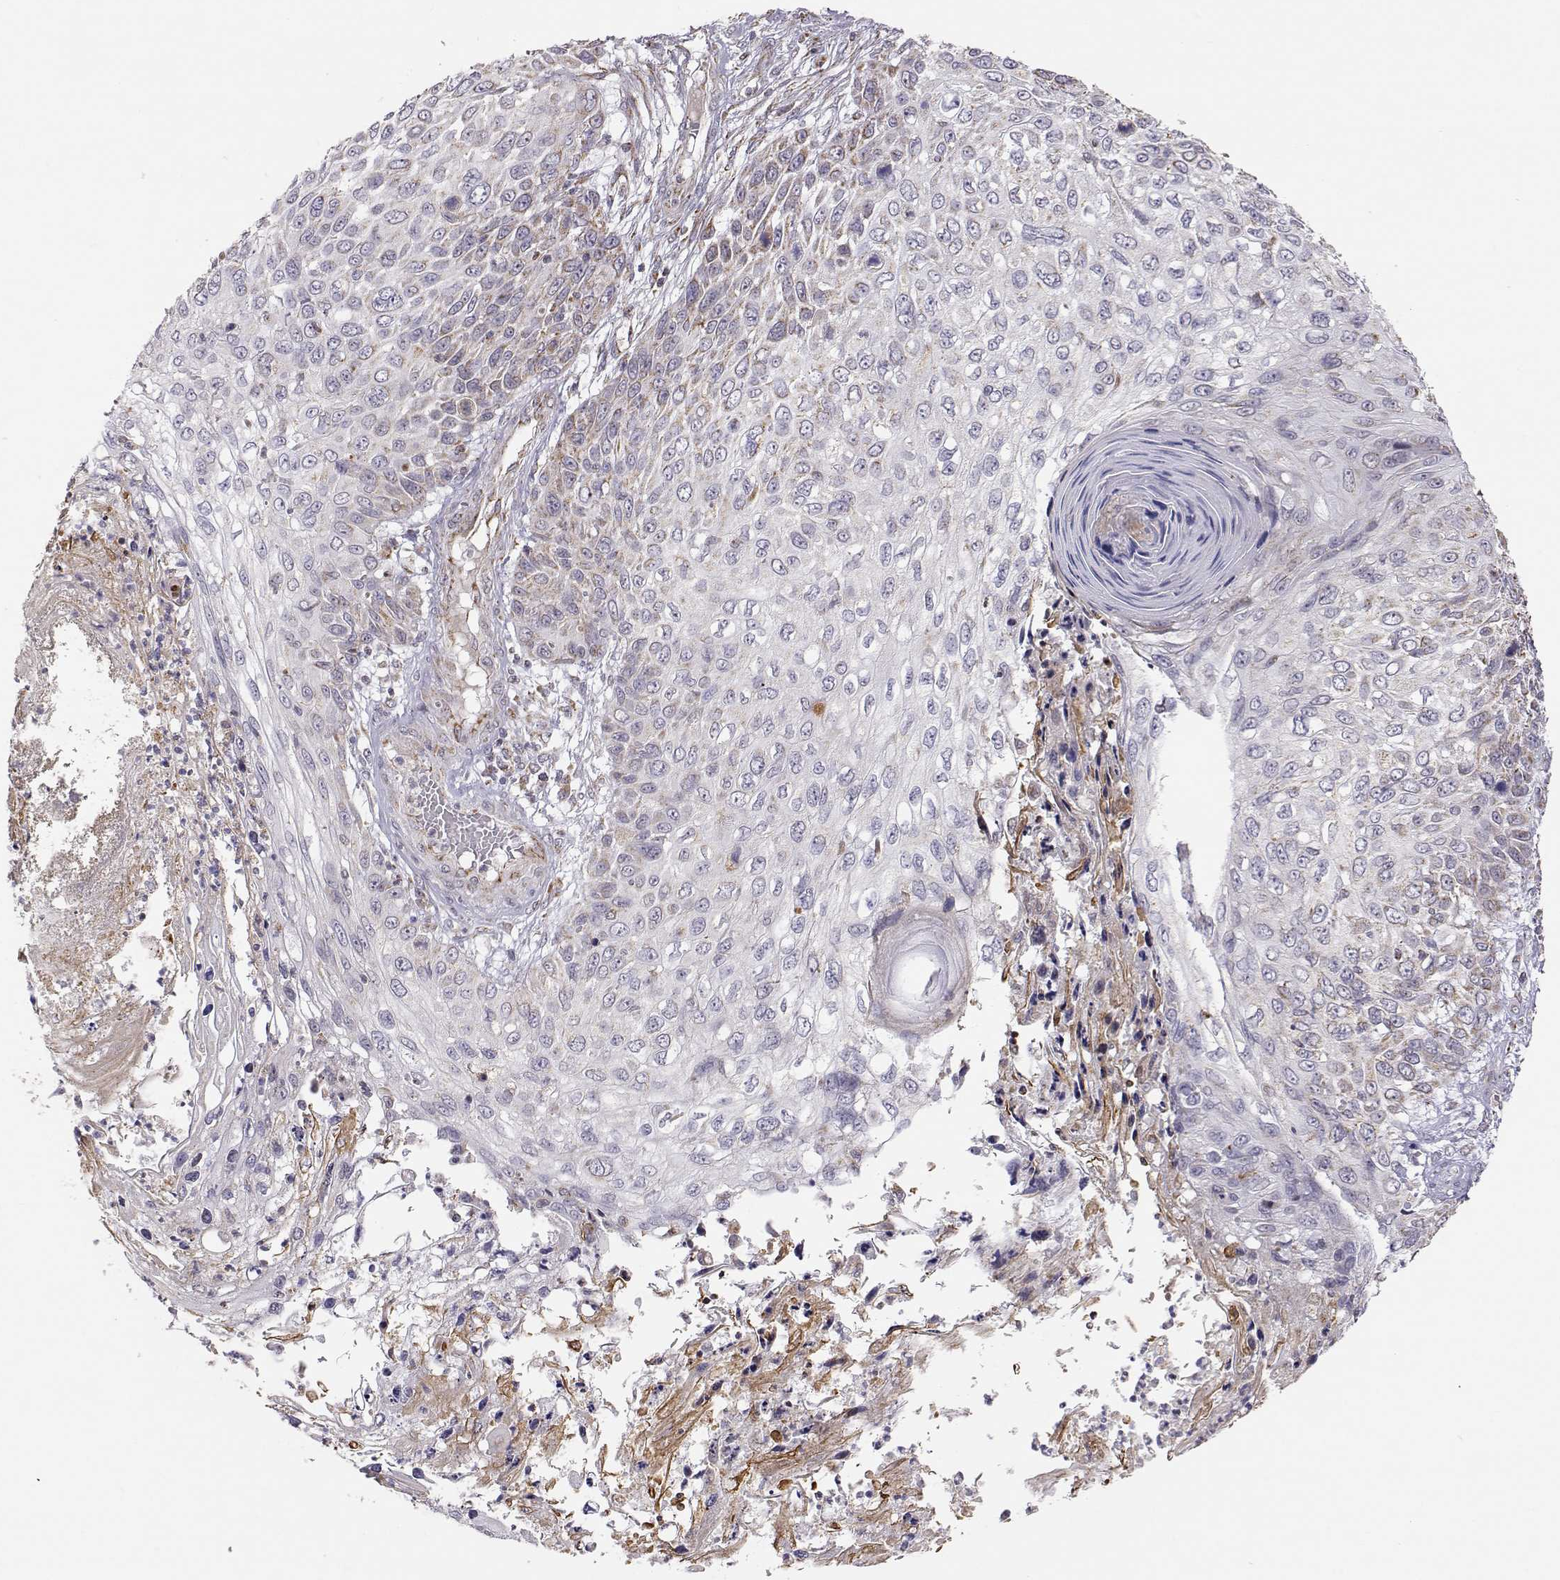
{"staining": {"intensity": "weak", "quantity": "<25%", "location": "cytoplasmic/membranous"}, "tissue": "skin cancer", "cell_type": "Tumor cells", "image_type": "cancer", "snomed": [{"axis": "morphology", "description": "Squamous cell carcinoma, NOS"}, {"axis": "topography", "description": "Skin"}], "caption": "There is no significant staining in tumor cells of skin squamous cell carcinoma.", "gene": "EXOG", "patient": {"sex": "male", "age": 92}}